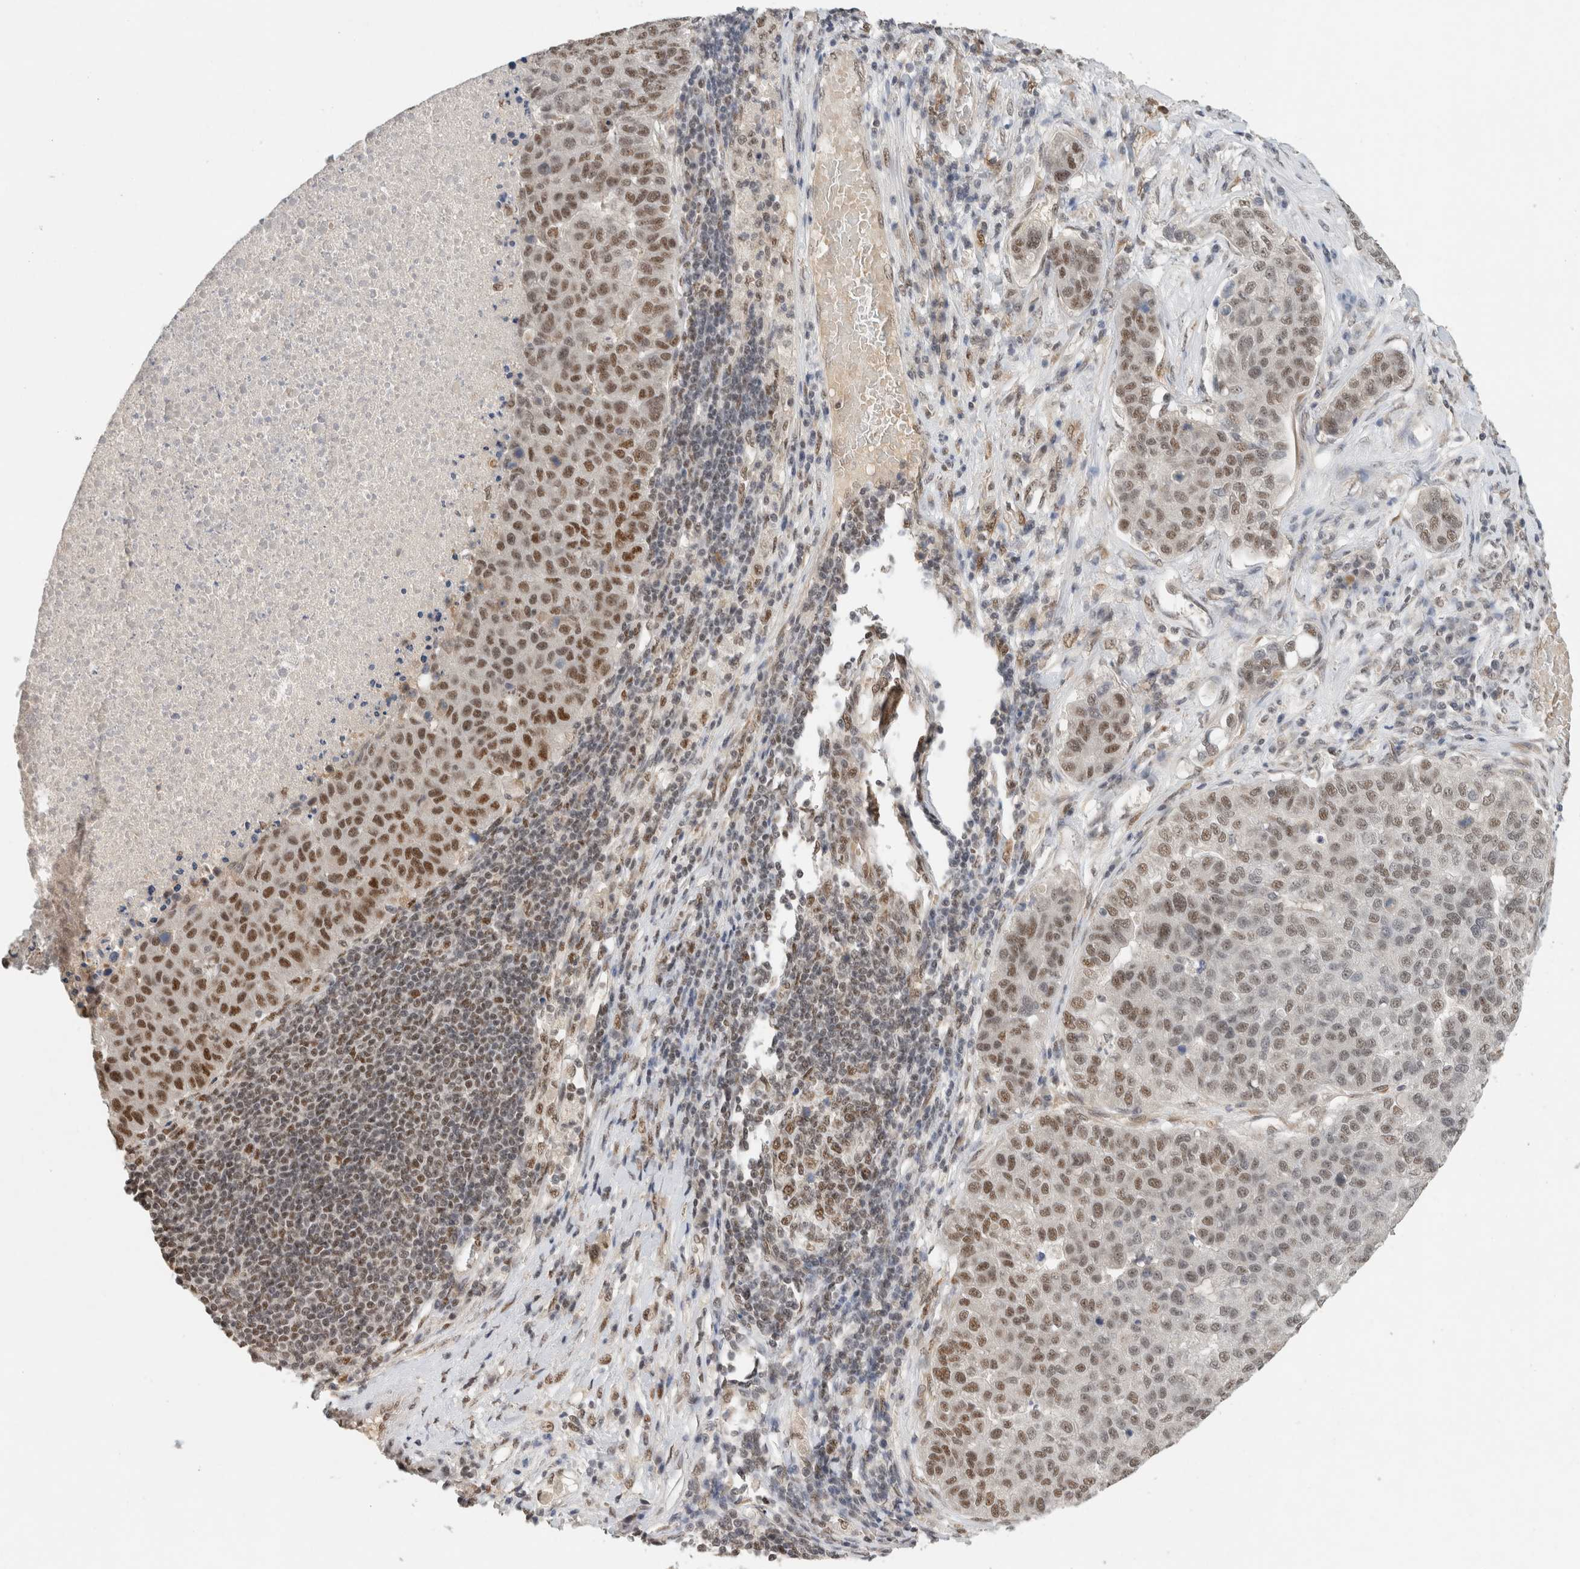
{"staining": {"intensity": "strong", "quantity": "25%-75%", "location": "nuclear"}, "tissue": "pancreatic cancer", "cell_type": "Tumor cells", "image_type": "cancer", "snomed": [{"axis": "morphology", "description": "Adenocarcinoma, NOS"}, {"axis": "topography", "description": "Pancreas"}], "caption": "Strong nuclear protein expression is present in approximately 25%-75% of tumor cells in adenocarcinoma (pancreatic).", "gene": "DDX42", "patient": {"sex": "female", "age": 61}}